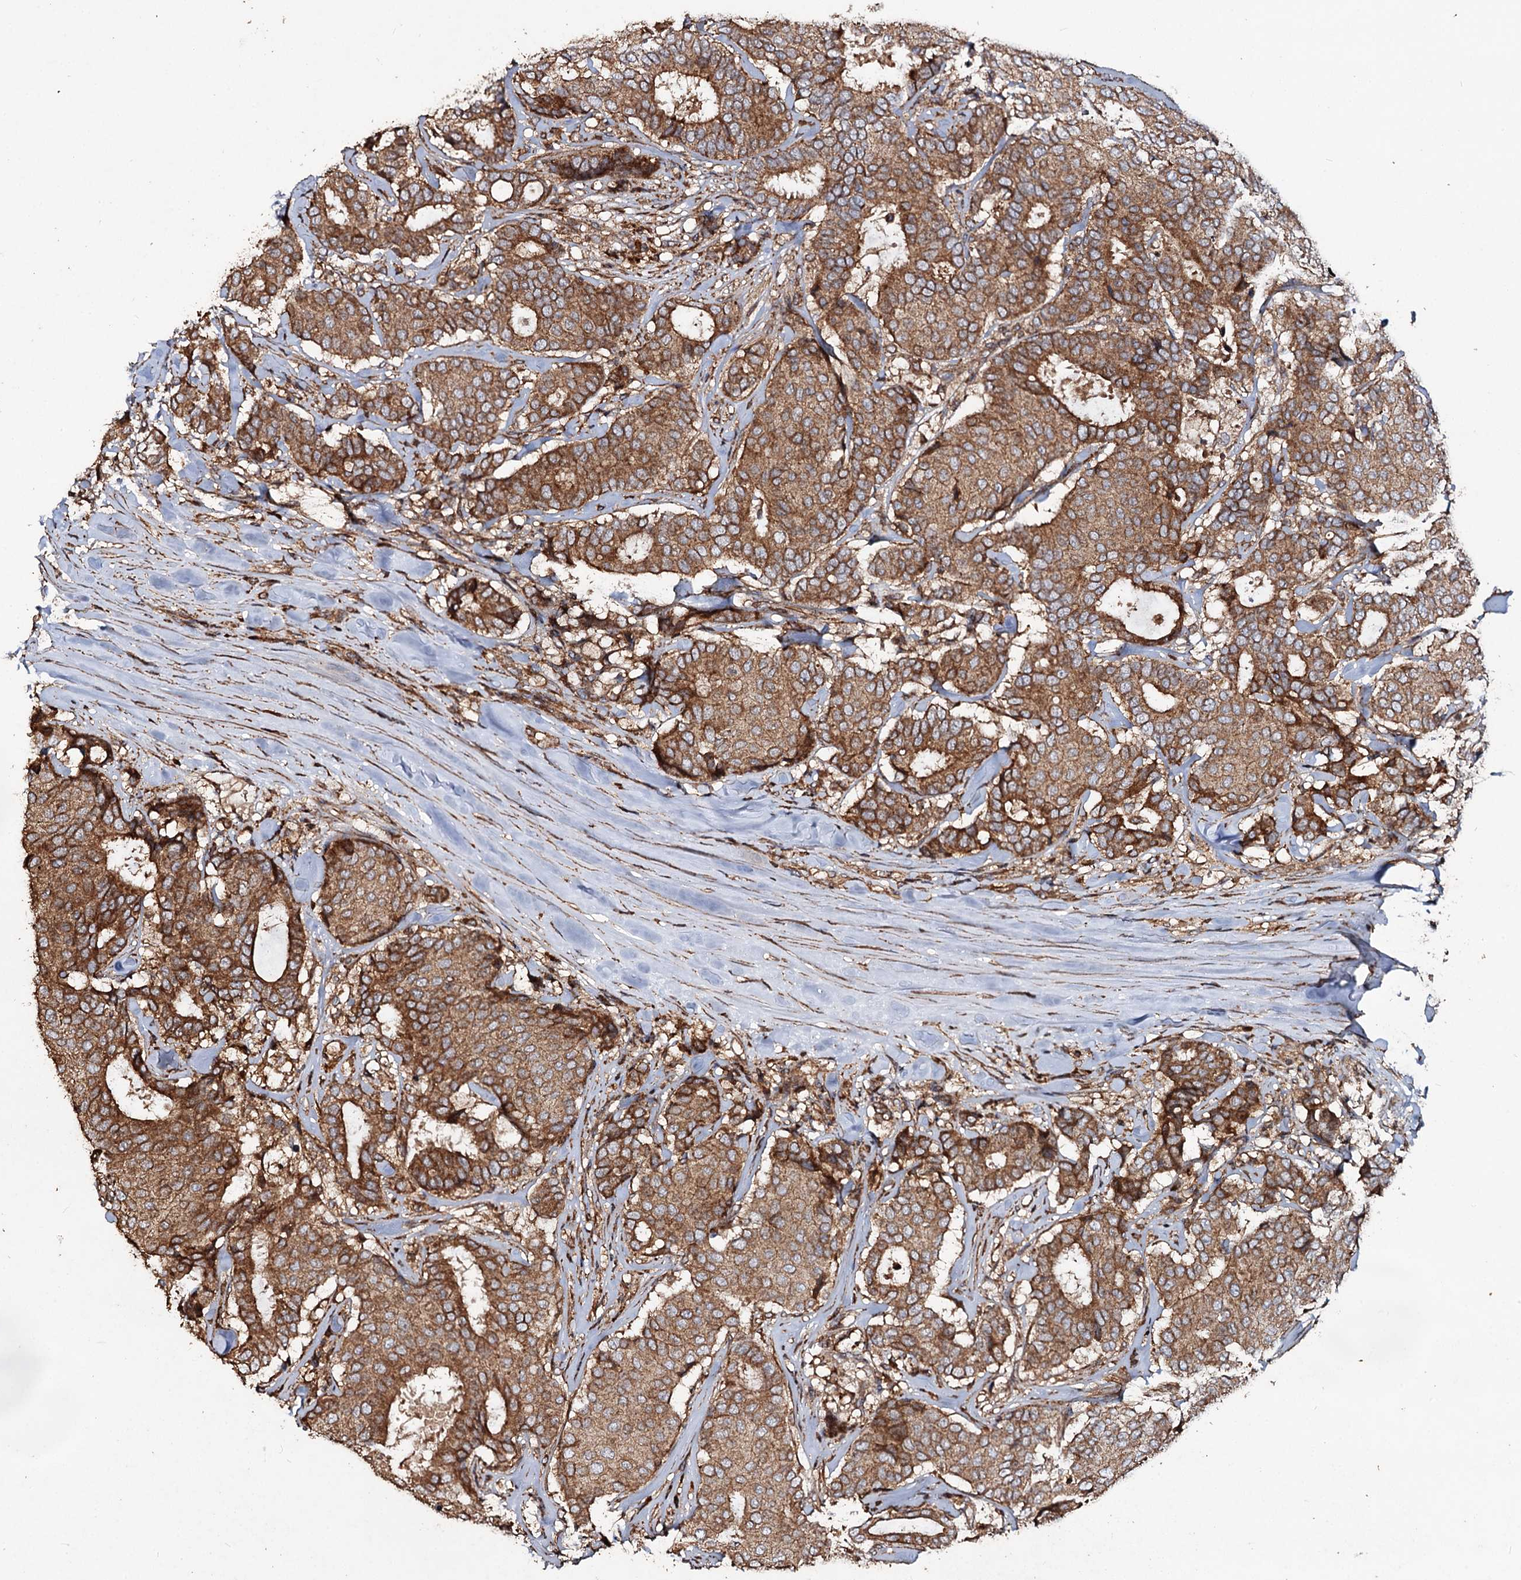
{"staining": {"intensity": "moderate", "quantity": ">75%", "location": "cytoplasmic/membranous"}, "tissue": "breast cancer", "cell_type": "Tumor cells", "image_type": "cancer", "snomed": [{"axis": "morphology", "description": "Duct carcinoma"}, {"axis": "topography", "description": "Breast"}], "caption": "Immunohistochemistry (IHC) micrograph of neoplastic tissue: infiltrating ductal carcinoma (breast) stained using immunohistochemistry (IHC) demonstrates medium levels of moderate protein expression localized specifically in the cytoplasmic/membranous of tumor cells, appearing as a cytoplasmic/membranous brown color.", "gene": "NOTCH2NLA", "patient": {"sex": "female", "age": 75}}